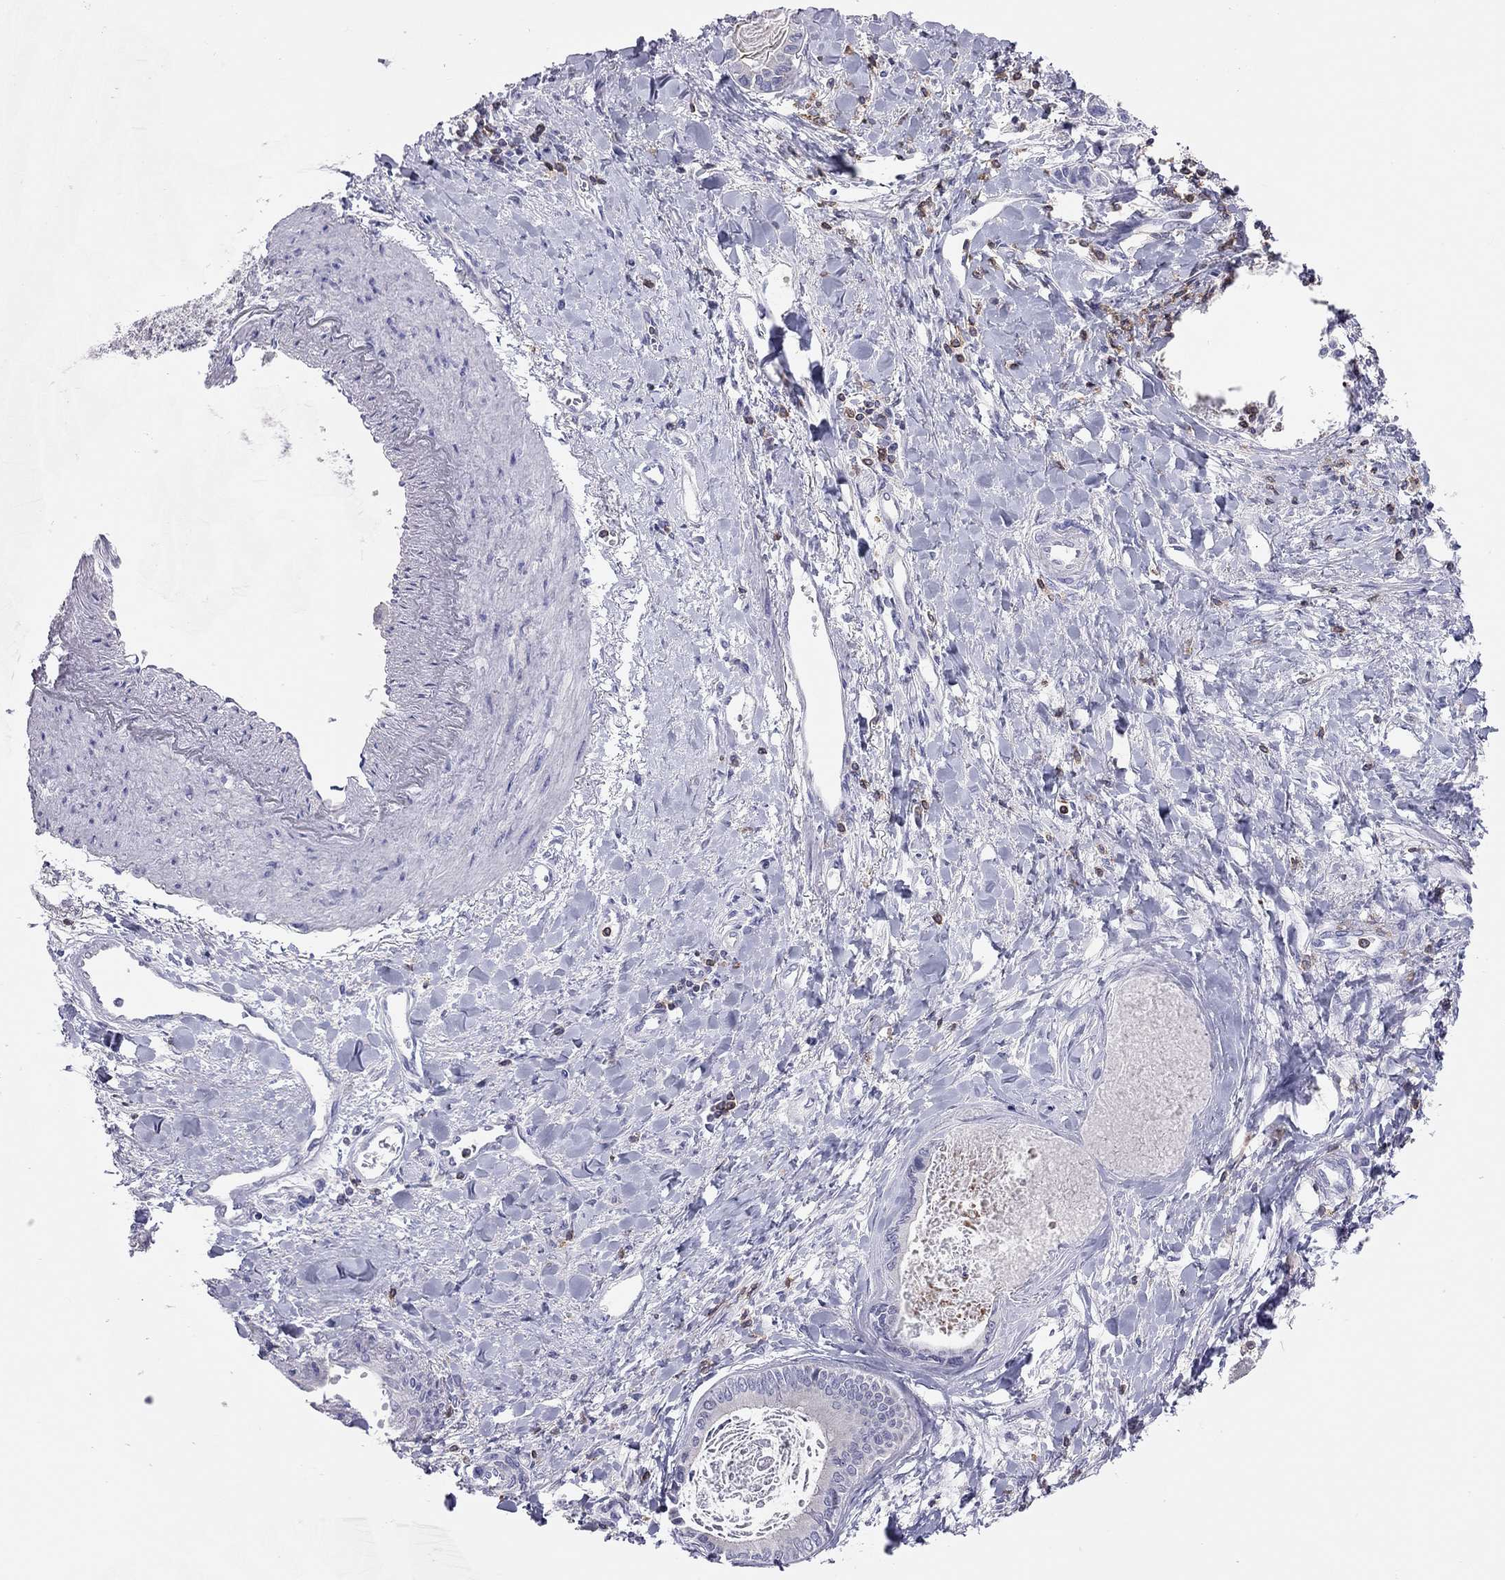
{"staining": {"intensity": "negative", "quantity": "none", "location": "none"}, "tissue": "liver cancer", "cell_type": "Tumor cells", "image_type": "cancer", "snomed": [{"axis": "morphology", "description": "Cholangiocarcinoma"}, {"axis": "topography", "description": "Liver"}], "caption": "The histopathology image shows no significant expression in tumor cells of liver cancer.", "gene": "MND1", "patient": {"sex": "male", "age": 66}}